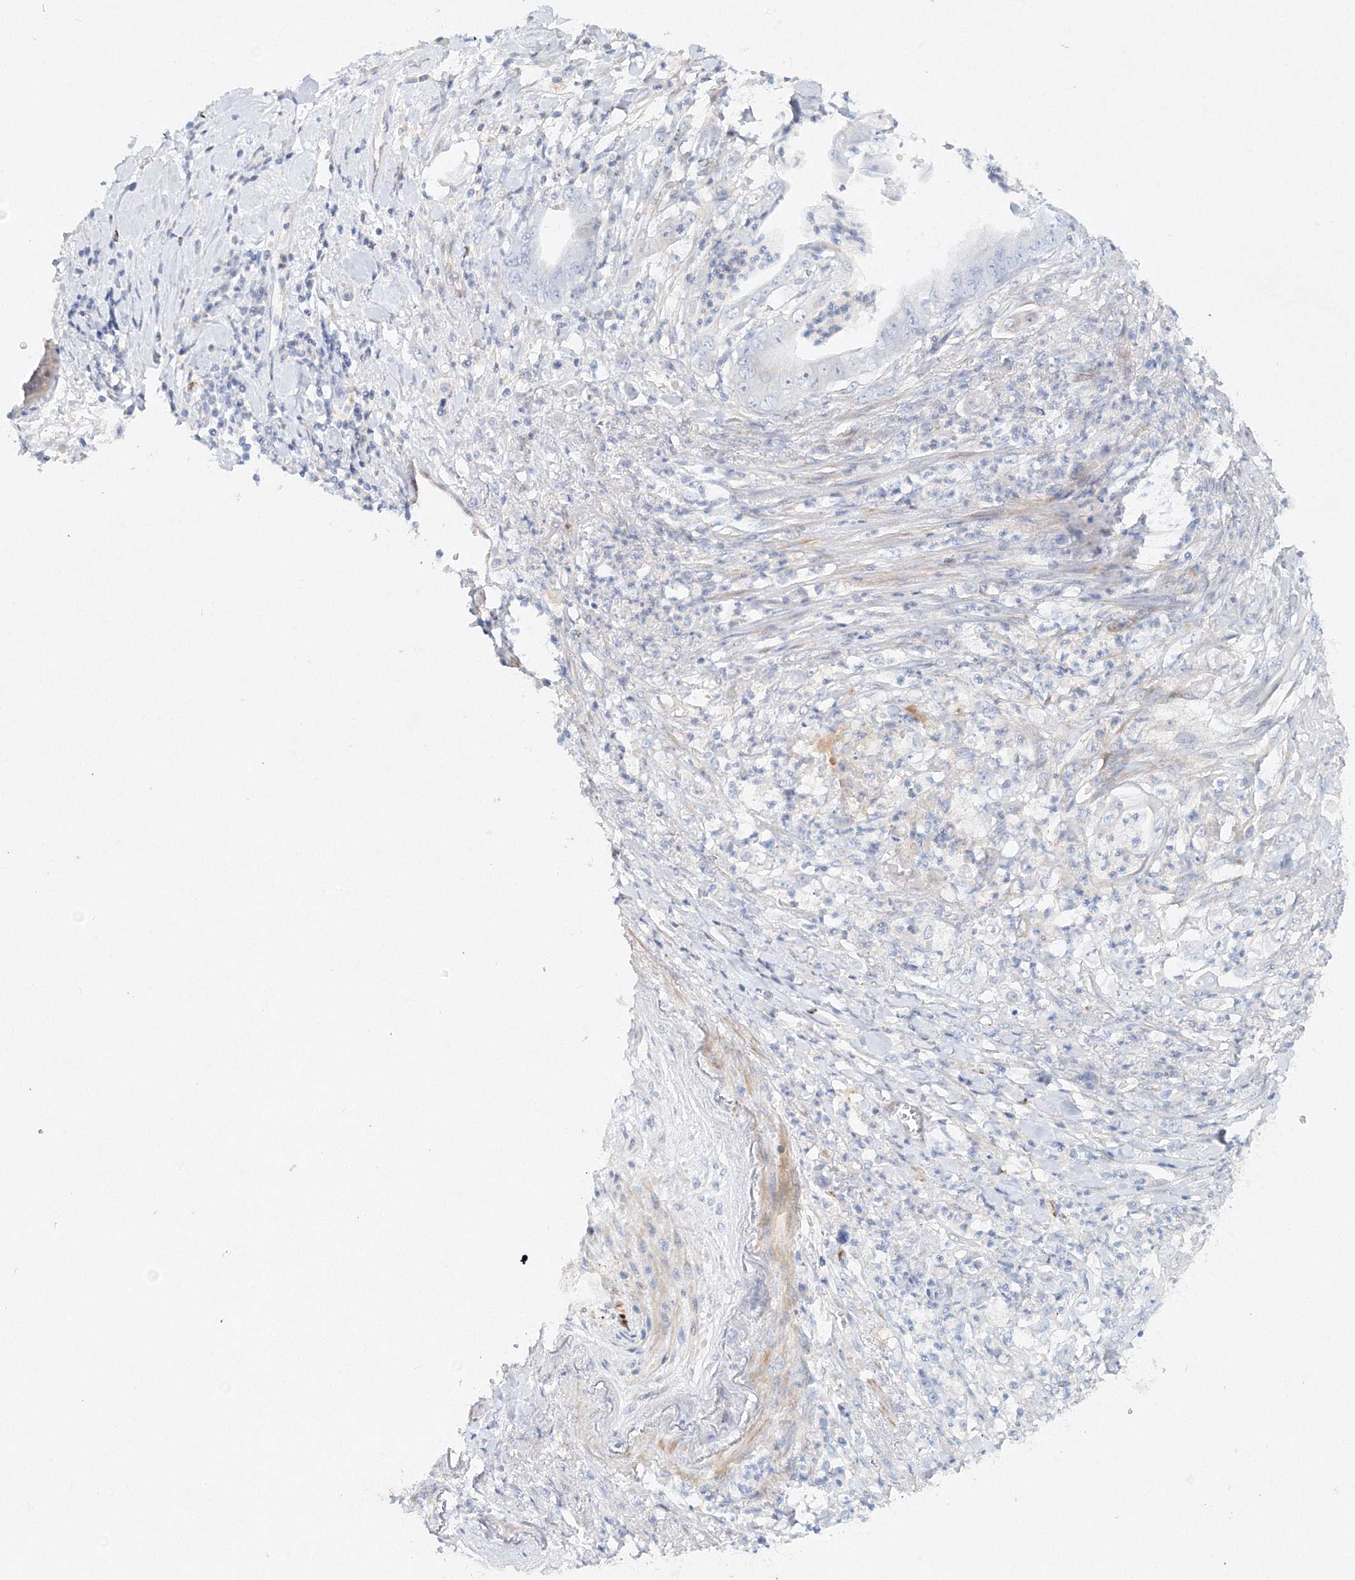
{"staining": {"intensity": "negative", "quantity": "none", "location": "none"}, "tissue": "stomach cancer", "cell_type": "Tumor cells", "image_type": "cancer", "snomed": [{"axis": "morphology", "description": "Adenocarcinoma, NOS"}, {"axis": "topography", "description": "Stomach"}], "caption": "This is an immunohistochemistry (IHC) histopathology image of stomach cancer (adenocarcinoma). There is no expression in tumor cells.", "gene": "DNAH1", "patient": {"sex": "female", "age": 73}}